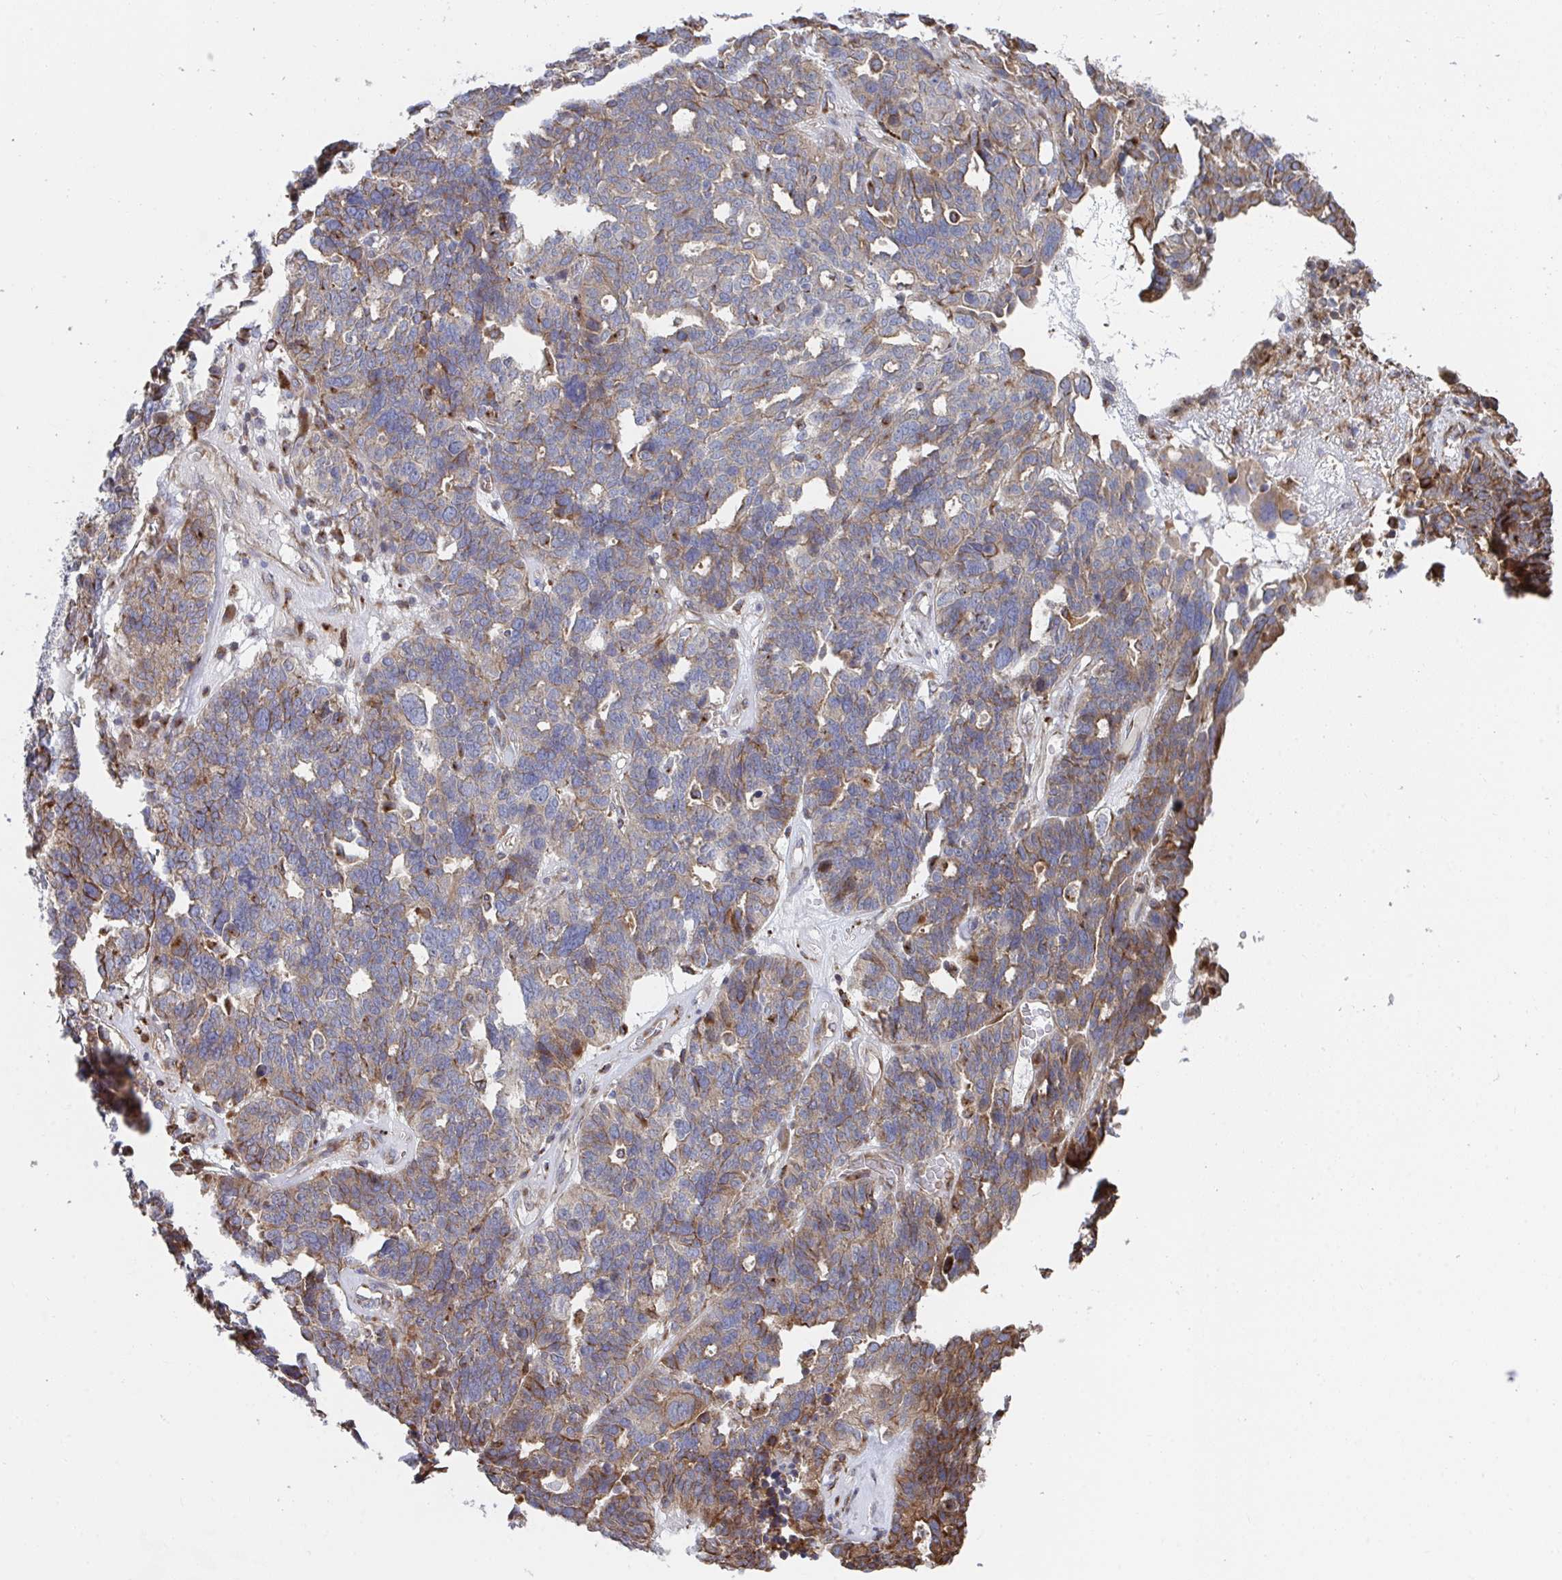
{"staining": {"intensity": "moderate", "quantity": "25%-75%", "location": "cytoplasmic/membranous"}, "tissue": "ovarian cancer", "cell_type": "Tumor cells", "image_type": "cancer", "snomed": [{"axis": "morphology", "description": "Cystadenocarcinoma, serous, NOS"}, {"axis": "topography", "description": "Ovary"}], "caption": "An immunohistochemistry (IHC) micrograph of neoplastic tissue is shown. Protein staining in brown shows moderate cytoplasmic/membranous positivity in ovarian cancer within tumor cells.", "gene": "FJX1", "patient": {"sex": "female", "age": 59}}